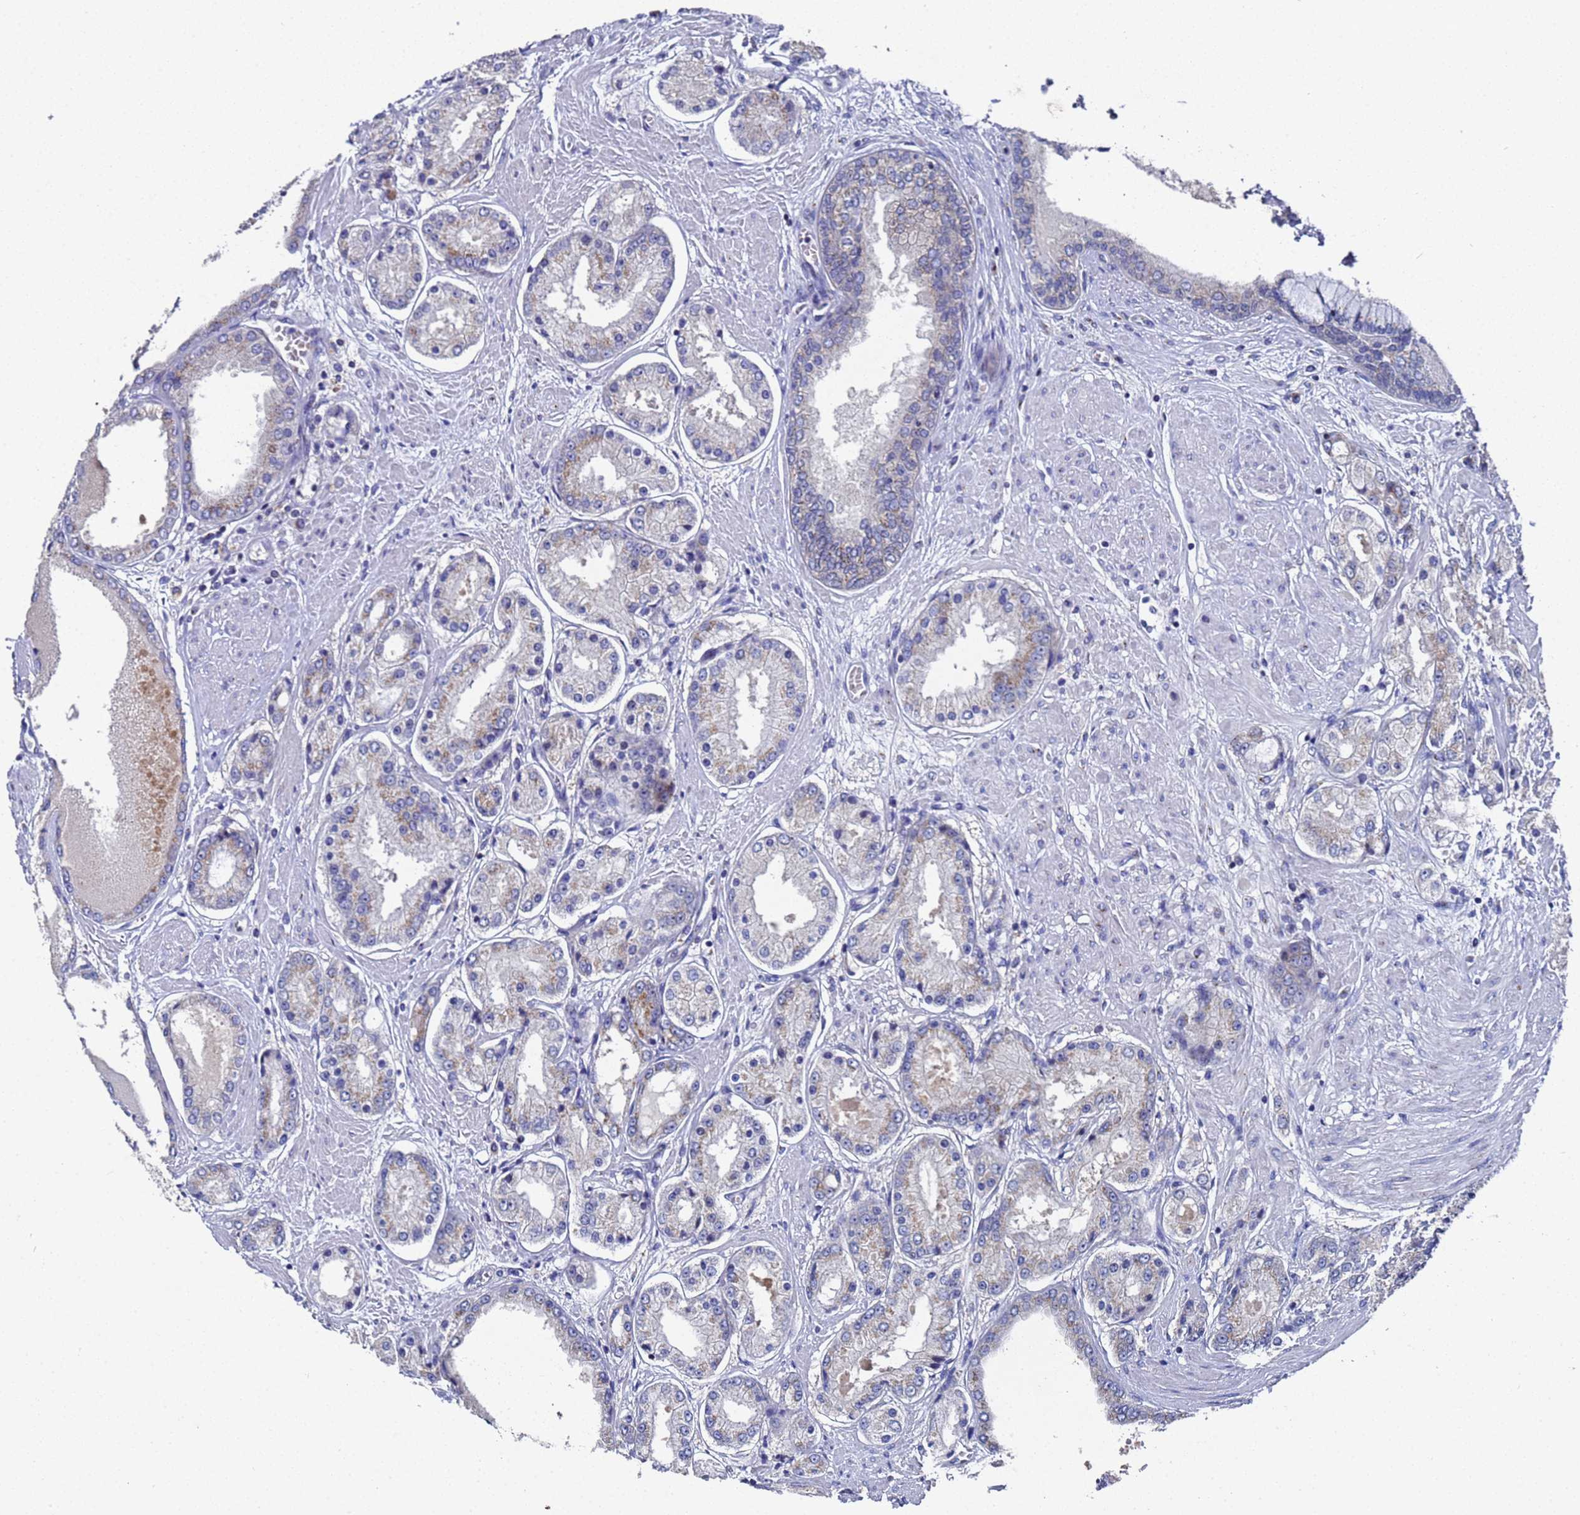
{"staining": {"intensity": "weak", "quantity": "<25%", "location": "cytoplasmic/membranous"}, "tissue": "prostate cancer", "cell_type": "Tumor cells", "image_type": "cancer", "snomed": [{"axis": "morphology", "description": "Adenocarcinoma, High grade"}, {"axis": "topography", "description": "Prostate"}], "caption": "This micrograph is of prostate adenocarcinoma (high-grade) stained with IHC to label a protein in brown with the nuclei are counter-stained blue. There is no expression in tumor cells.", "gene": "NSUN6", "patient": {"sex": "male", "age": 59}}